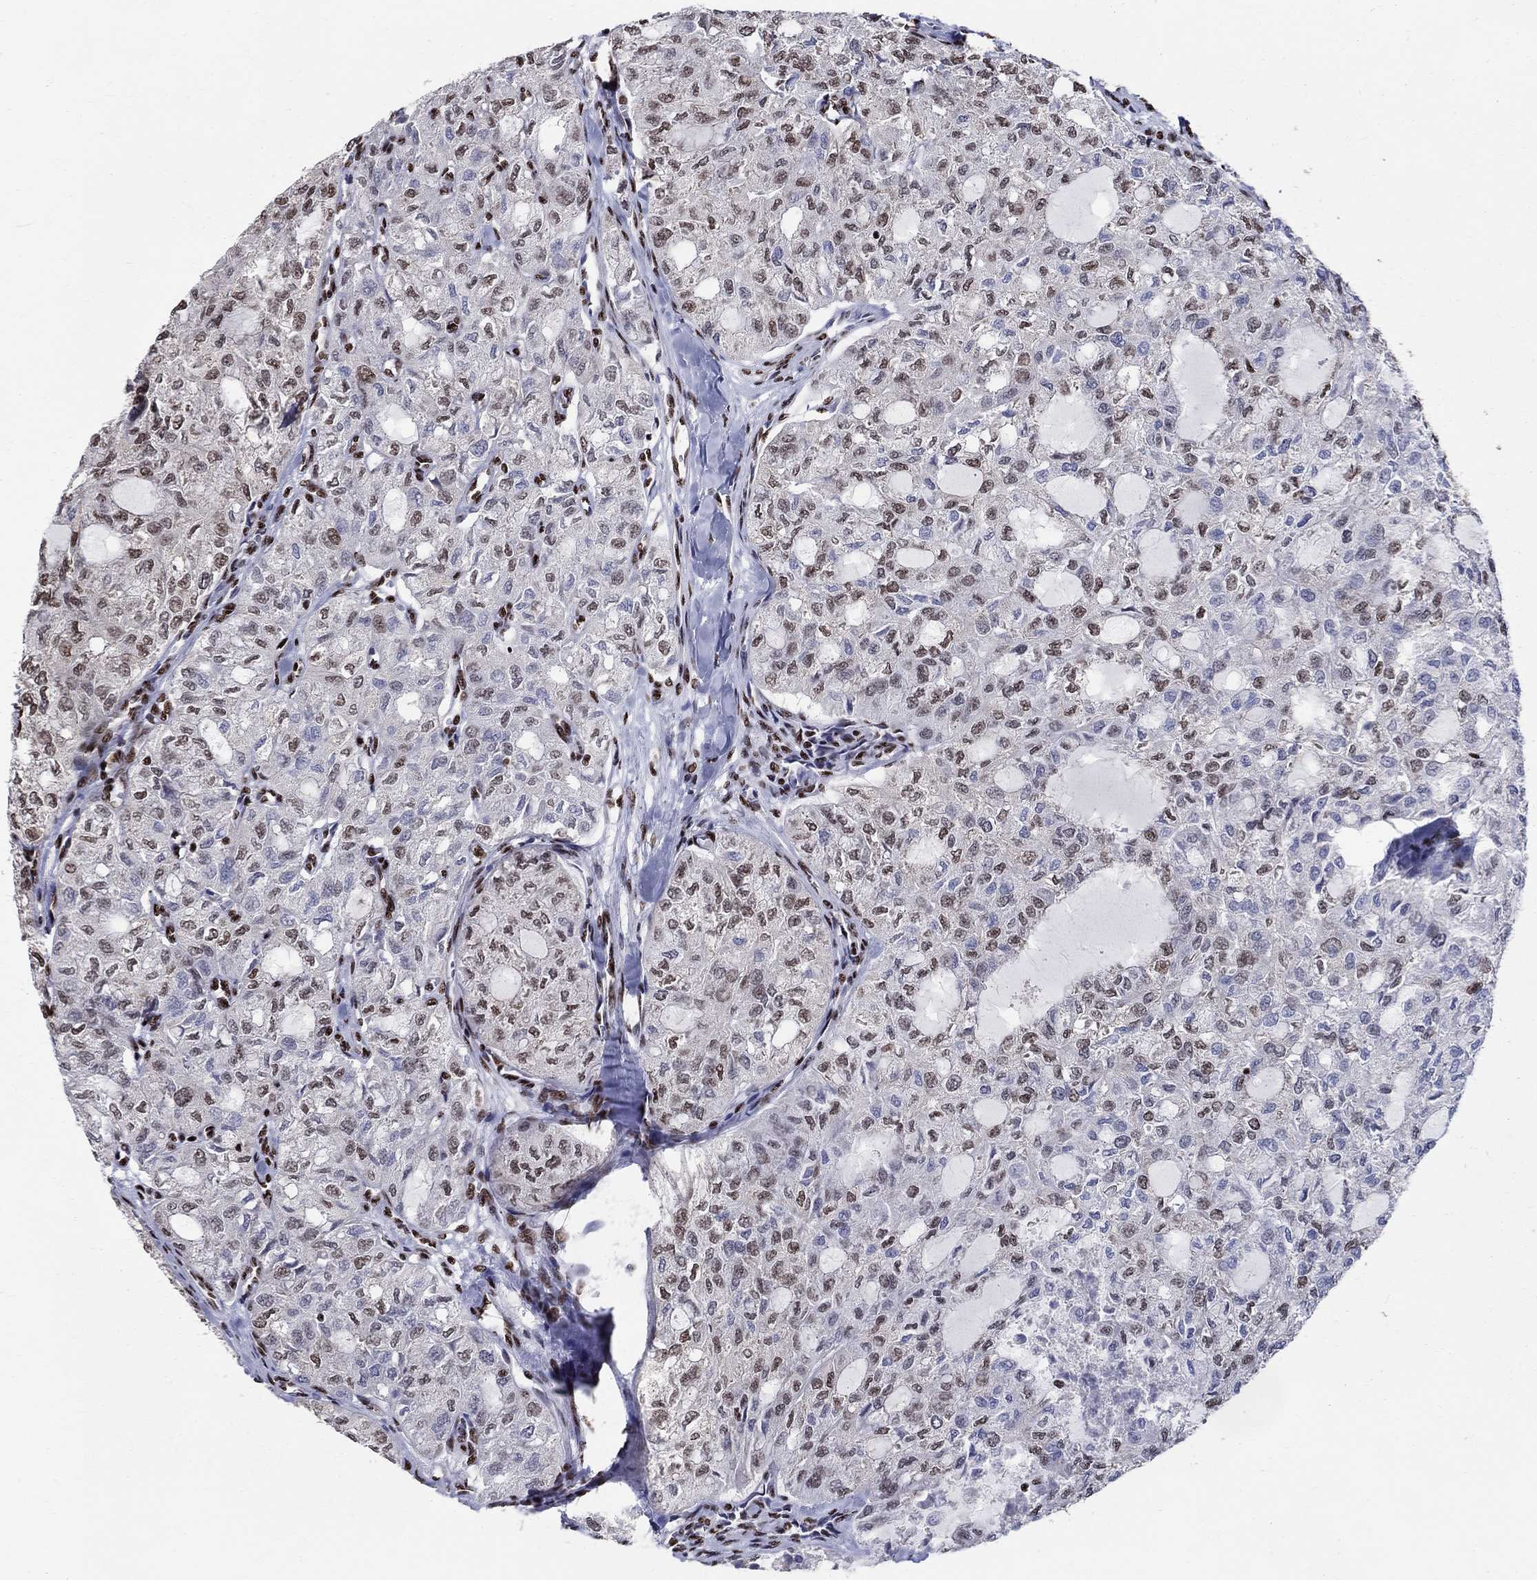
{"staining": {"intensity": "weak", "quantity": "25%-75%", "location": "nuclear"}, "tissue": "thyroid cancer", "cell_type": "Tumor cells", "image_type": "cancer", "snomed": [{"axis": "morphology", "description": "Follicular adenoma carcinoma, NOS"}, {"axis": "topography", "description": "Thyroid gland"}], "caption": "High-magnification brightfield microscopy of thyroid cancer stained with DAB (brown) and counterstained with hematoxylin (blue). tumor cells exhibit weak nuclear expression is appreciated in about25%-75% of cells.", "gene": "FBXO16", "patient": {"sex": "male", "age": 75}}